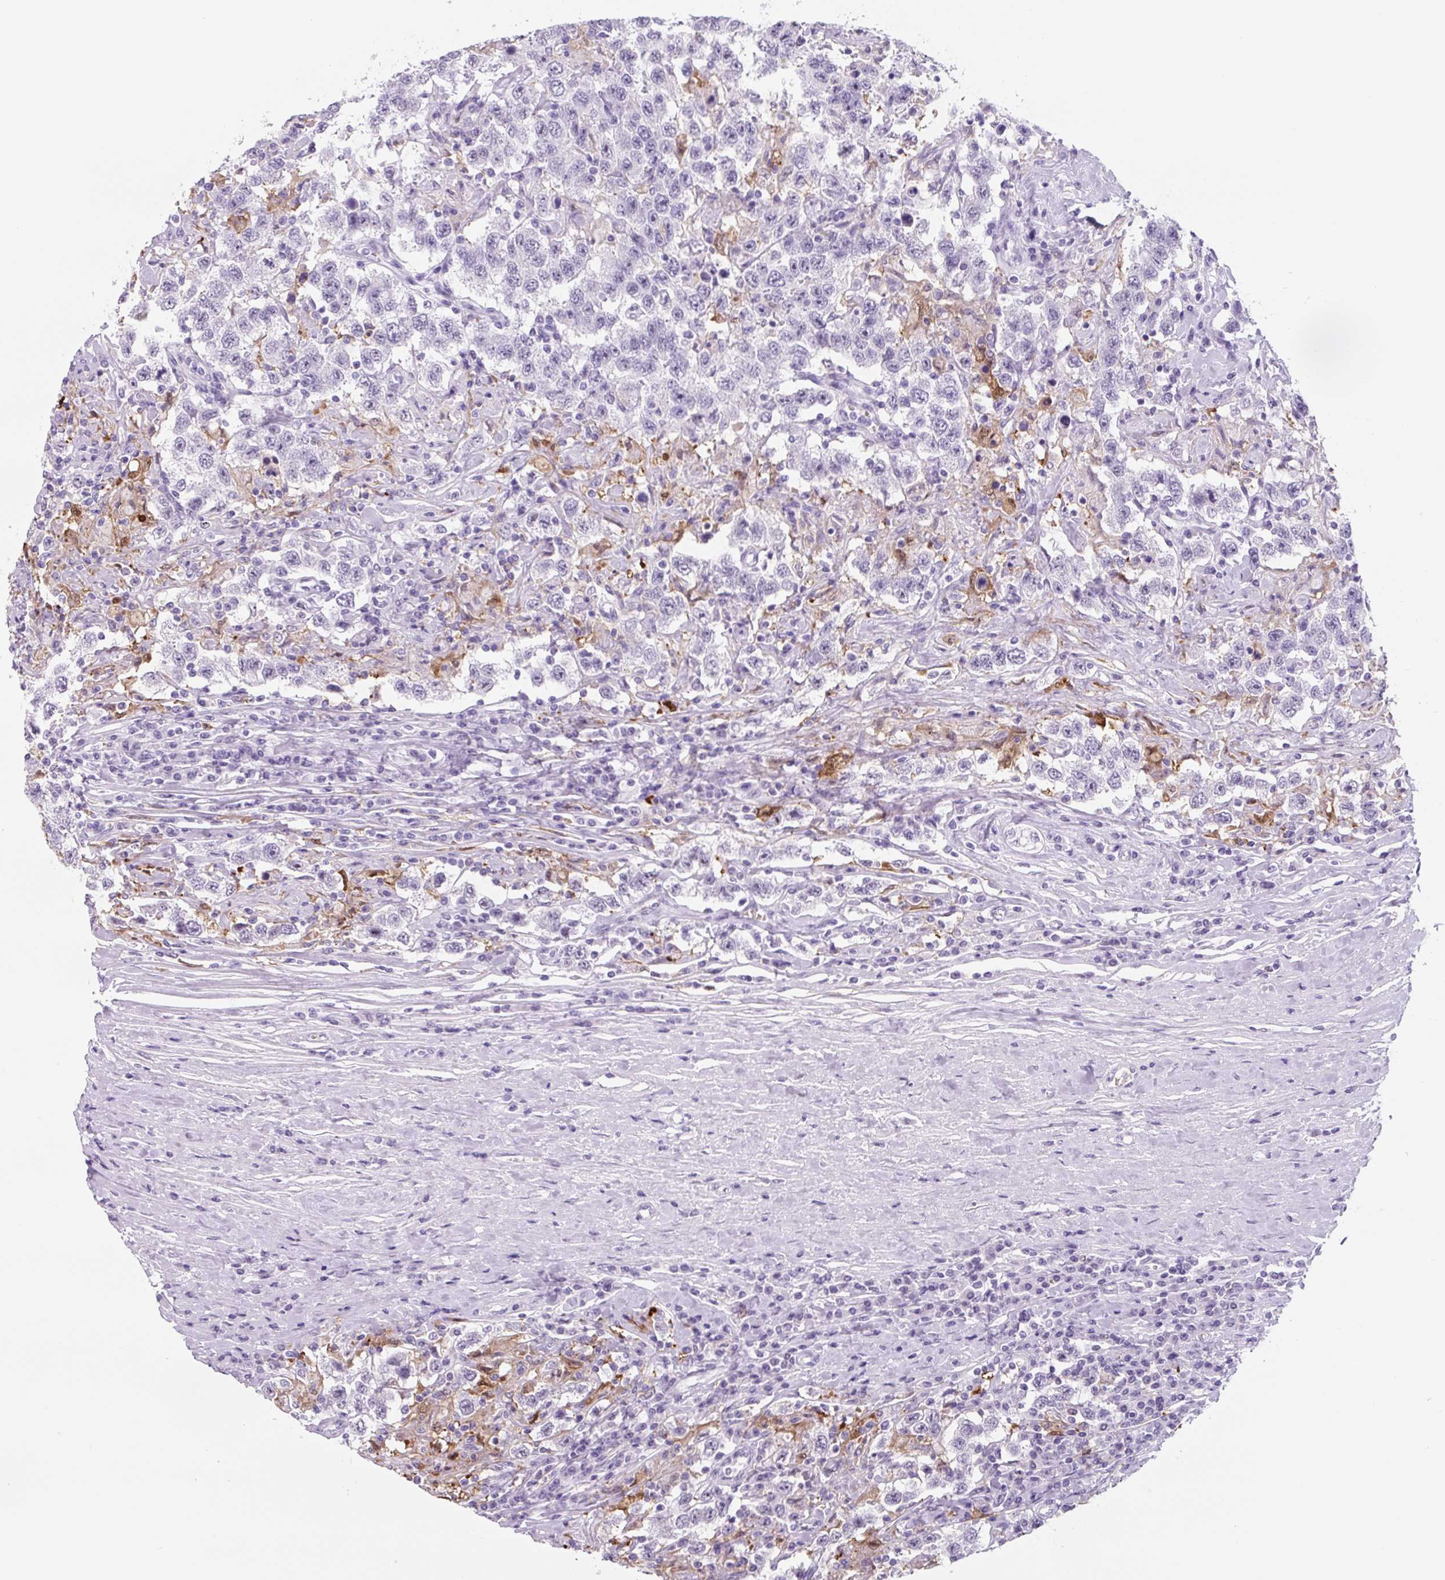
{"staining": {"intensity": "negative", "quantity": "none", "location": "none"}, "tissue": "testis cancer", "cell_type": "Tumor cells", "image_type": "cancer", "snomed": [{"axis": "morphology", "description": "Seminoma, NOS"}, {"axis": "topography", "description": "Testis"}], "caption": "An image of testis cancer (seminoma) stained for a protein shows no brown staining in tumor cells. Brightfield microscopy of immunohistochemistry stained with DAB (3,3'-diaminobenzidine) (brown) and hematoxylin (blue), captured at high magnification.", "gene": "TNFRSF8", "patient": {"sex": "male", "age": 41}}